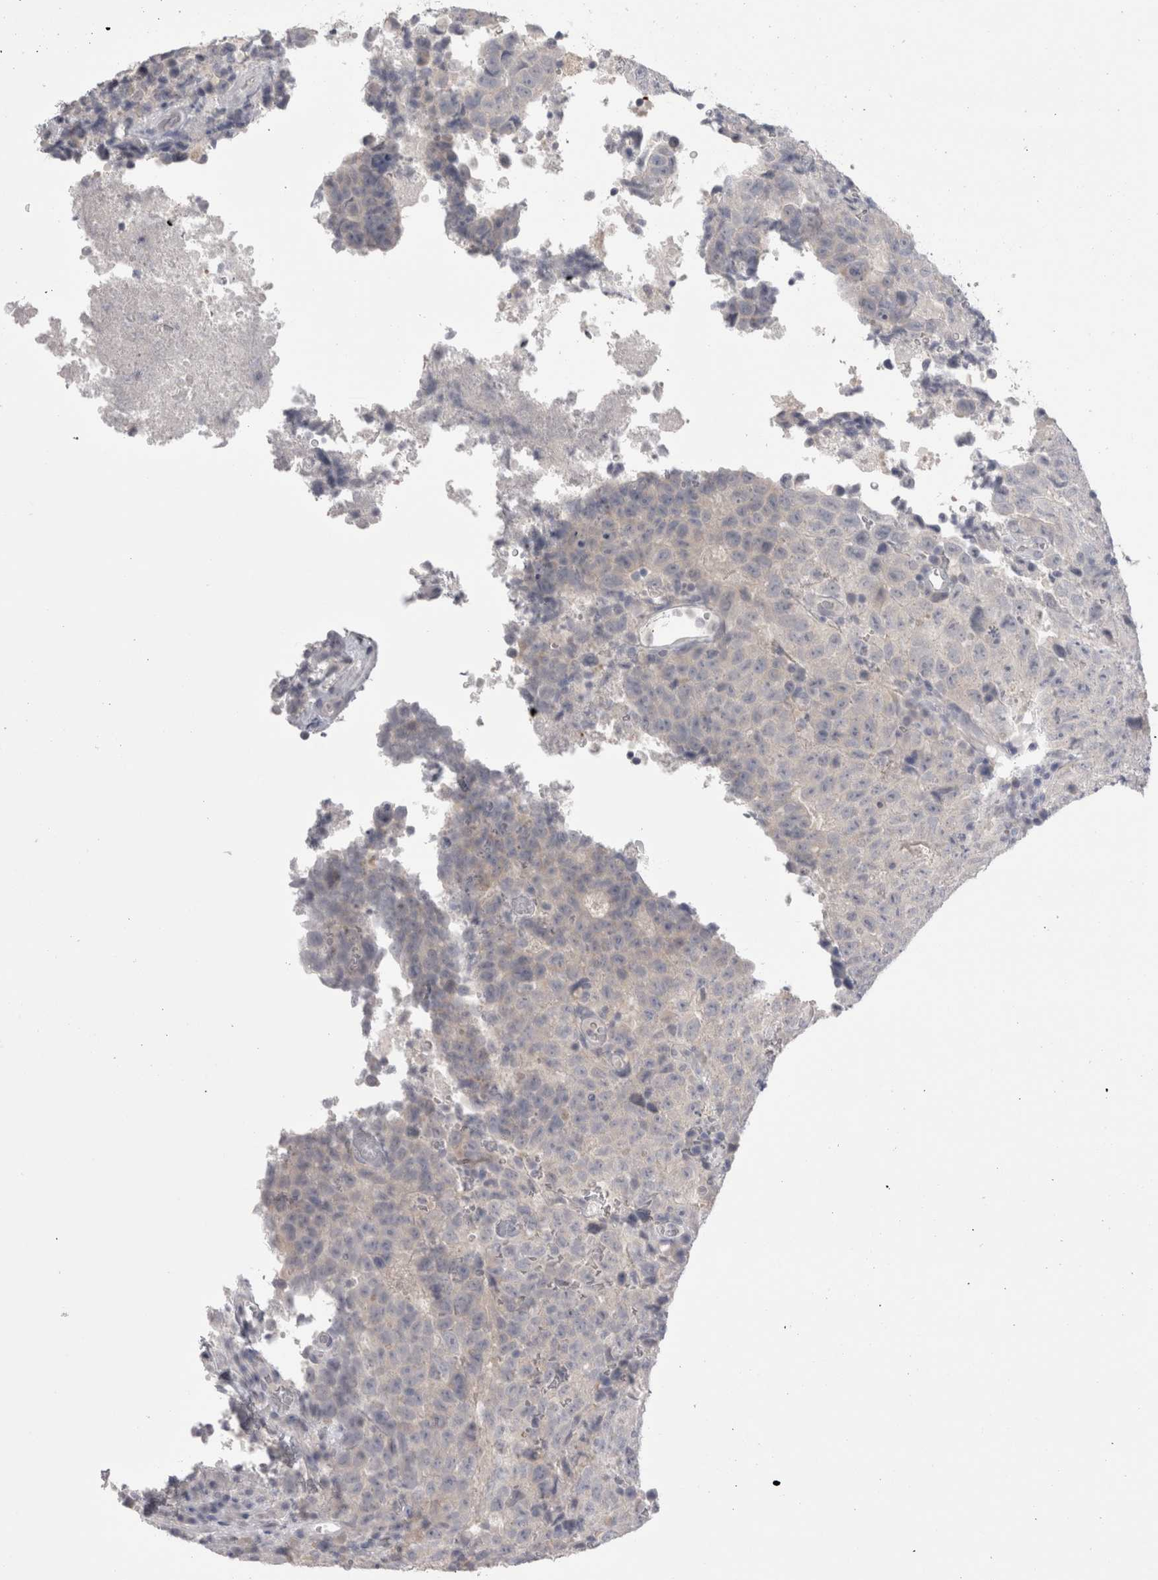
{"staining": {"intensity": "negative", "quantity": "none", "location": "none"}, "tissue": "testis cancer", "cell_type": "Tumor cells", "image_type": "cancer", "snomed": [{"axis": "morphology", "description": "Necrosis, NOS"}, {"axis": "morphology", "description": "Carcinoma, Embryonal, NOS"}, {"axis": "topography", "description": "Testis"}], "caption": "The micrograph reveals no significant staining in tumor cells of testis cancer.", "gene": "SUCNR1", "patient": {"sex": "male", "age": 19}}